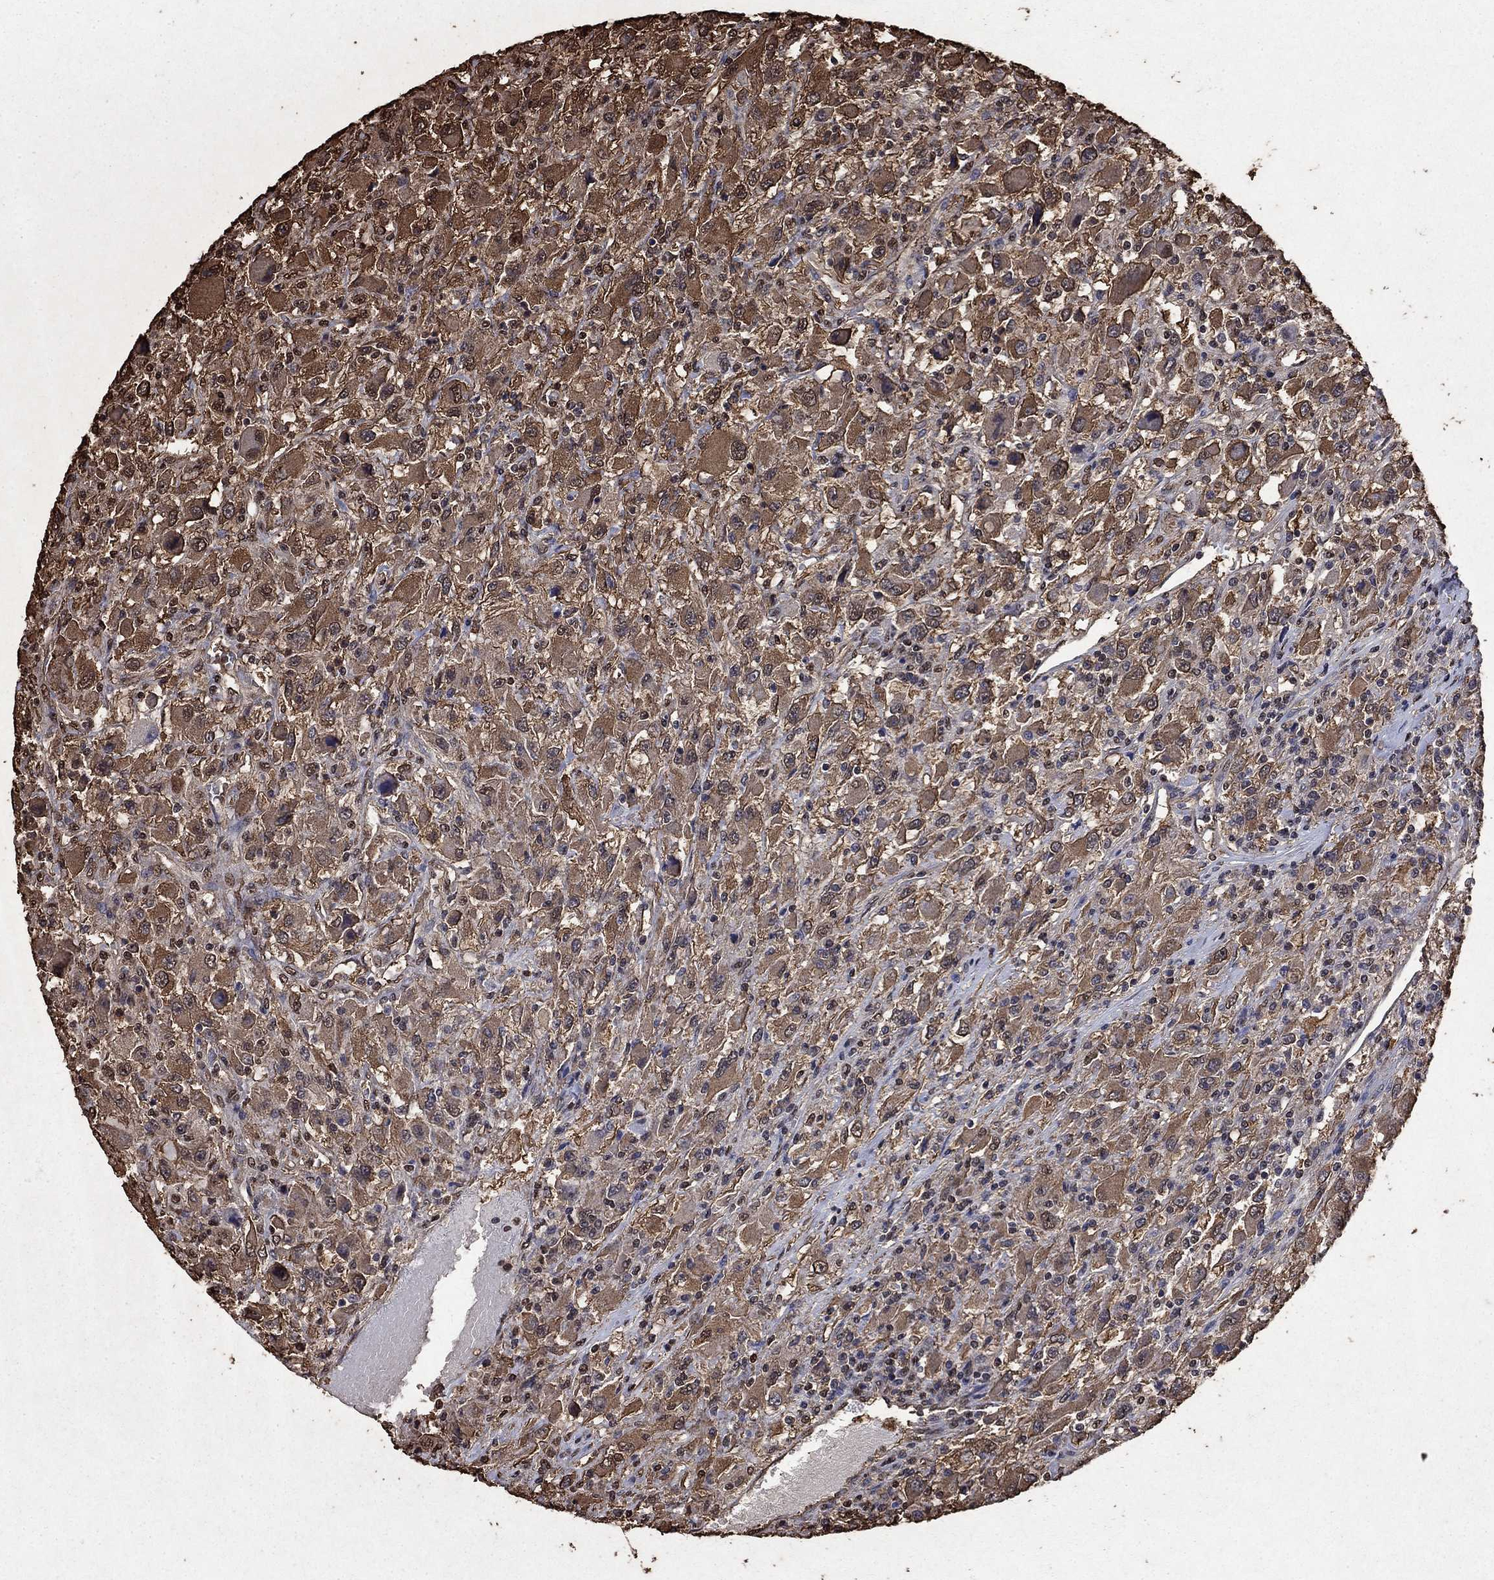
{"staining": {"intensity": "strong", "quantity": "25%-75%", "location": "cytoplasmic/membranous"}, "tissue": "renal cancer", "cell_type": "Tumor cells", "image_type": "cancer", "snomed": [{"axis": "morphology", "description": "Adenocarcinoma, NOS"}, {"axis": "topography", "description": "Kidney"}], "caption": "Immunohistochemical staining of human renal cancer (adenocarcinoma) reveals strong cytoplasmic/membranous protein positivity in approximately 25%-75% of tumor cells.", "gene": "GAPDH", "patient": {"sex": "female", "age": 67}}